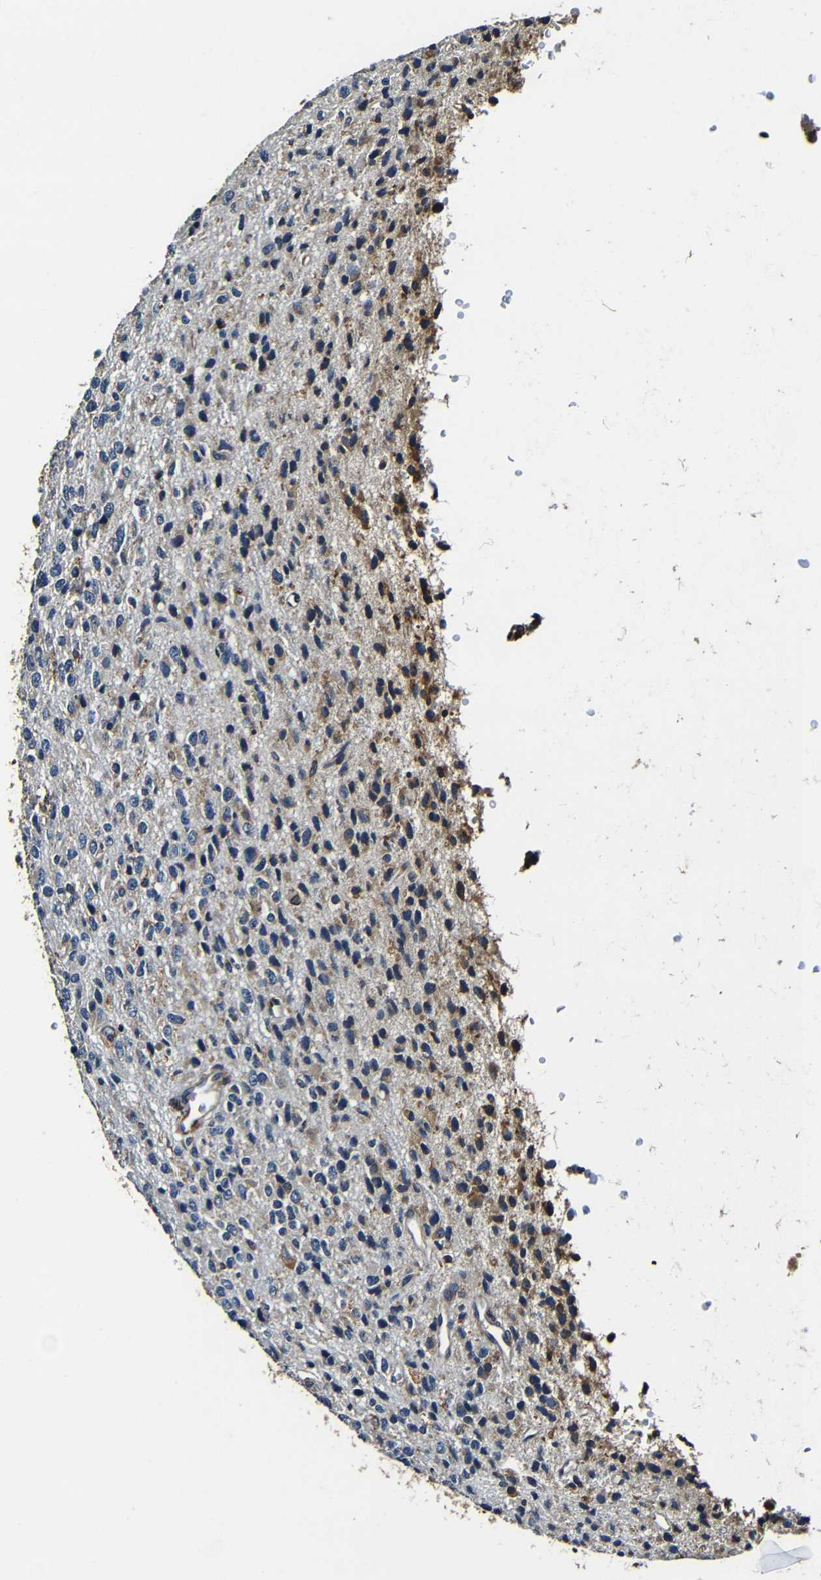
{"staining": {"intensity": "weak", "quantity": "25%-75%", "location": "cytoplasmic/membranous"}, "tissue": "glioma", "cell_type": "Tumor cells", "image_type": "cancer", "snomed": [{"axis": "morphology", "description": "Glioma, malignant, High grade"}, {"axis": "topography", "description": "pancreas cauda"}], "caption": "The photomicrograph reveals immunohistochemical staining of glioma. There is weak cytoplasmic/membranous staining is seen in about 25%-75% of tumor cells.", "gene": "RRBP1", "patient": {"sex": "male", "age": 60}}